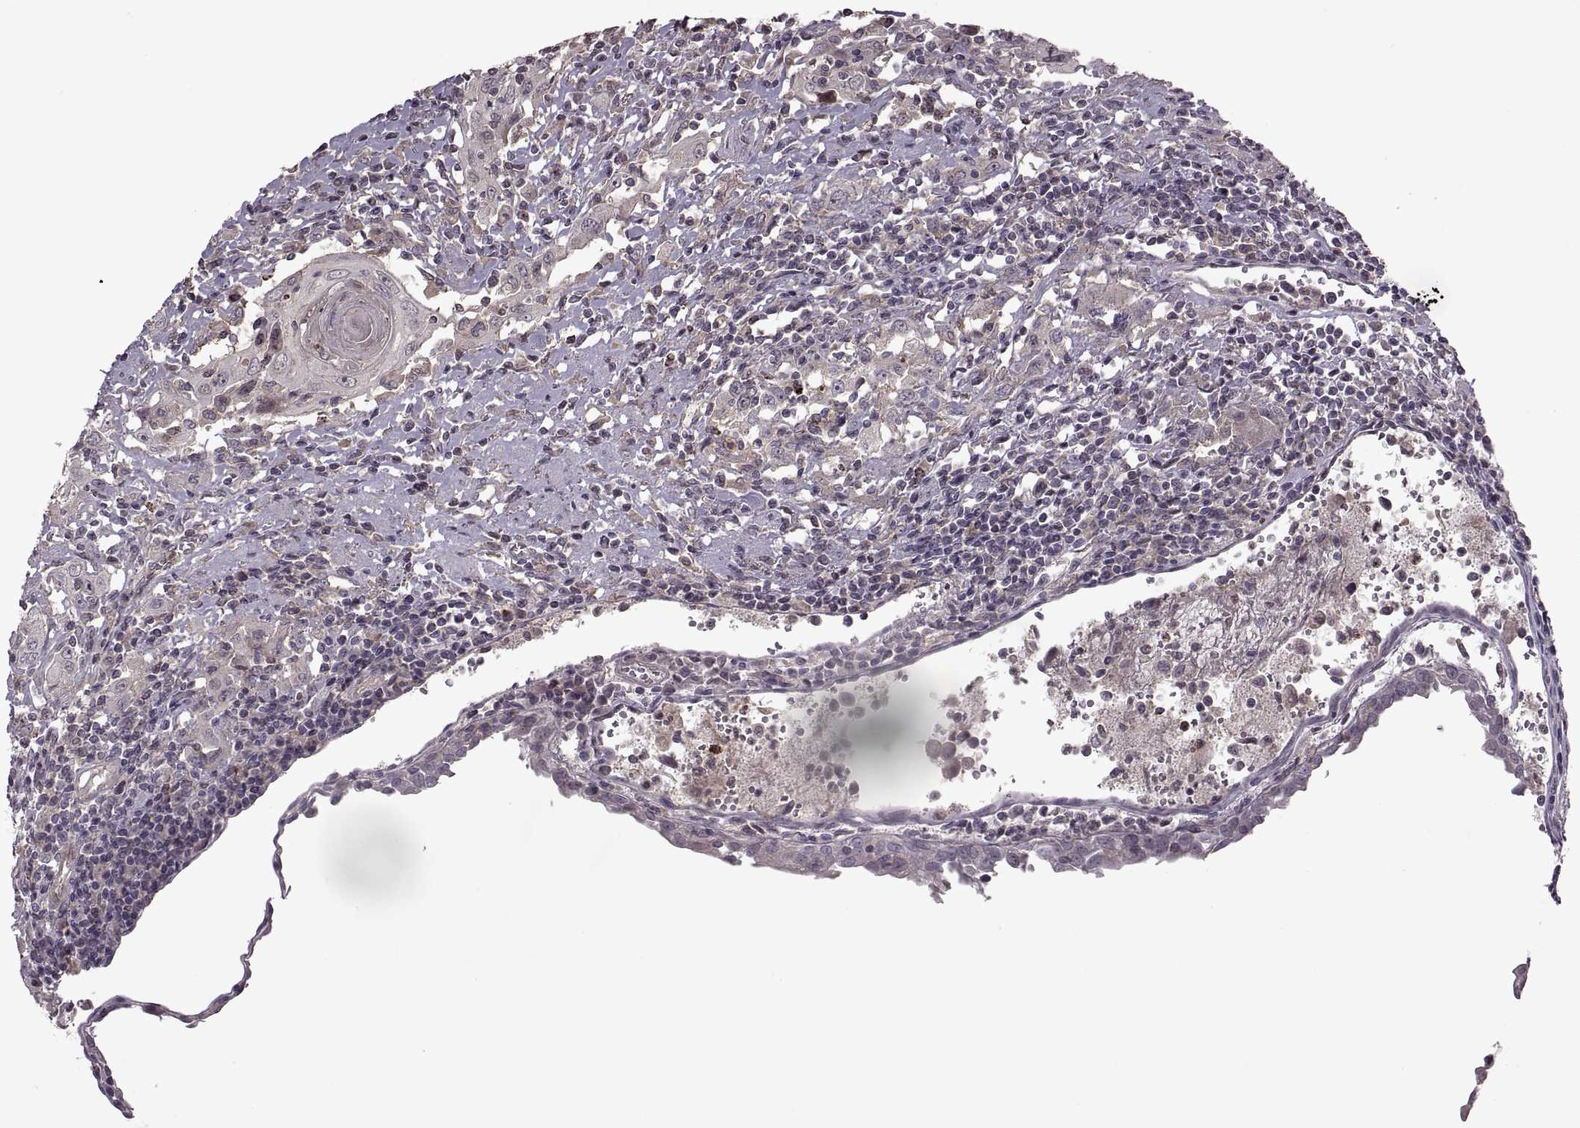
{"staining": {"intensity": "negative", "quantity": "none", "location": "none"}, "tissue": "urothelial cancer", "cell_type": "Tumor cells", "image_type": "cancer", "snomed": [{"axis": "morphology", "description": "Urothelial carcinoma, High grade"}, {"axis": "topography", "description": "Urinary bladder"}], "caption": "Tumor cells show no significant protein positivity in urothelial cancer.", "gene": "PIERCE1", "patient": {"sex": "female", "age": 85}}